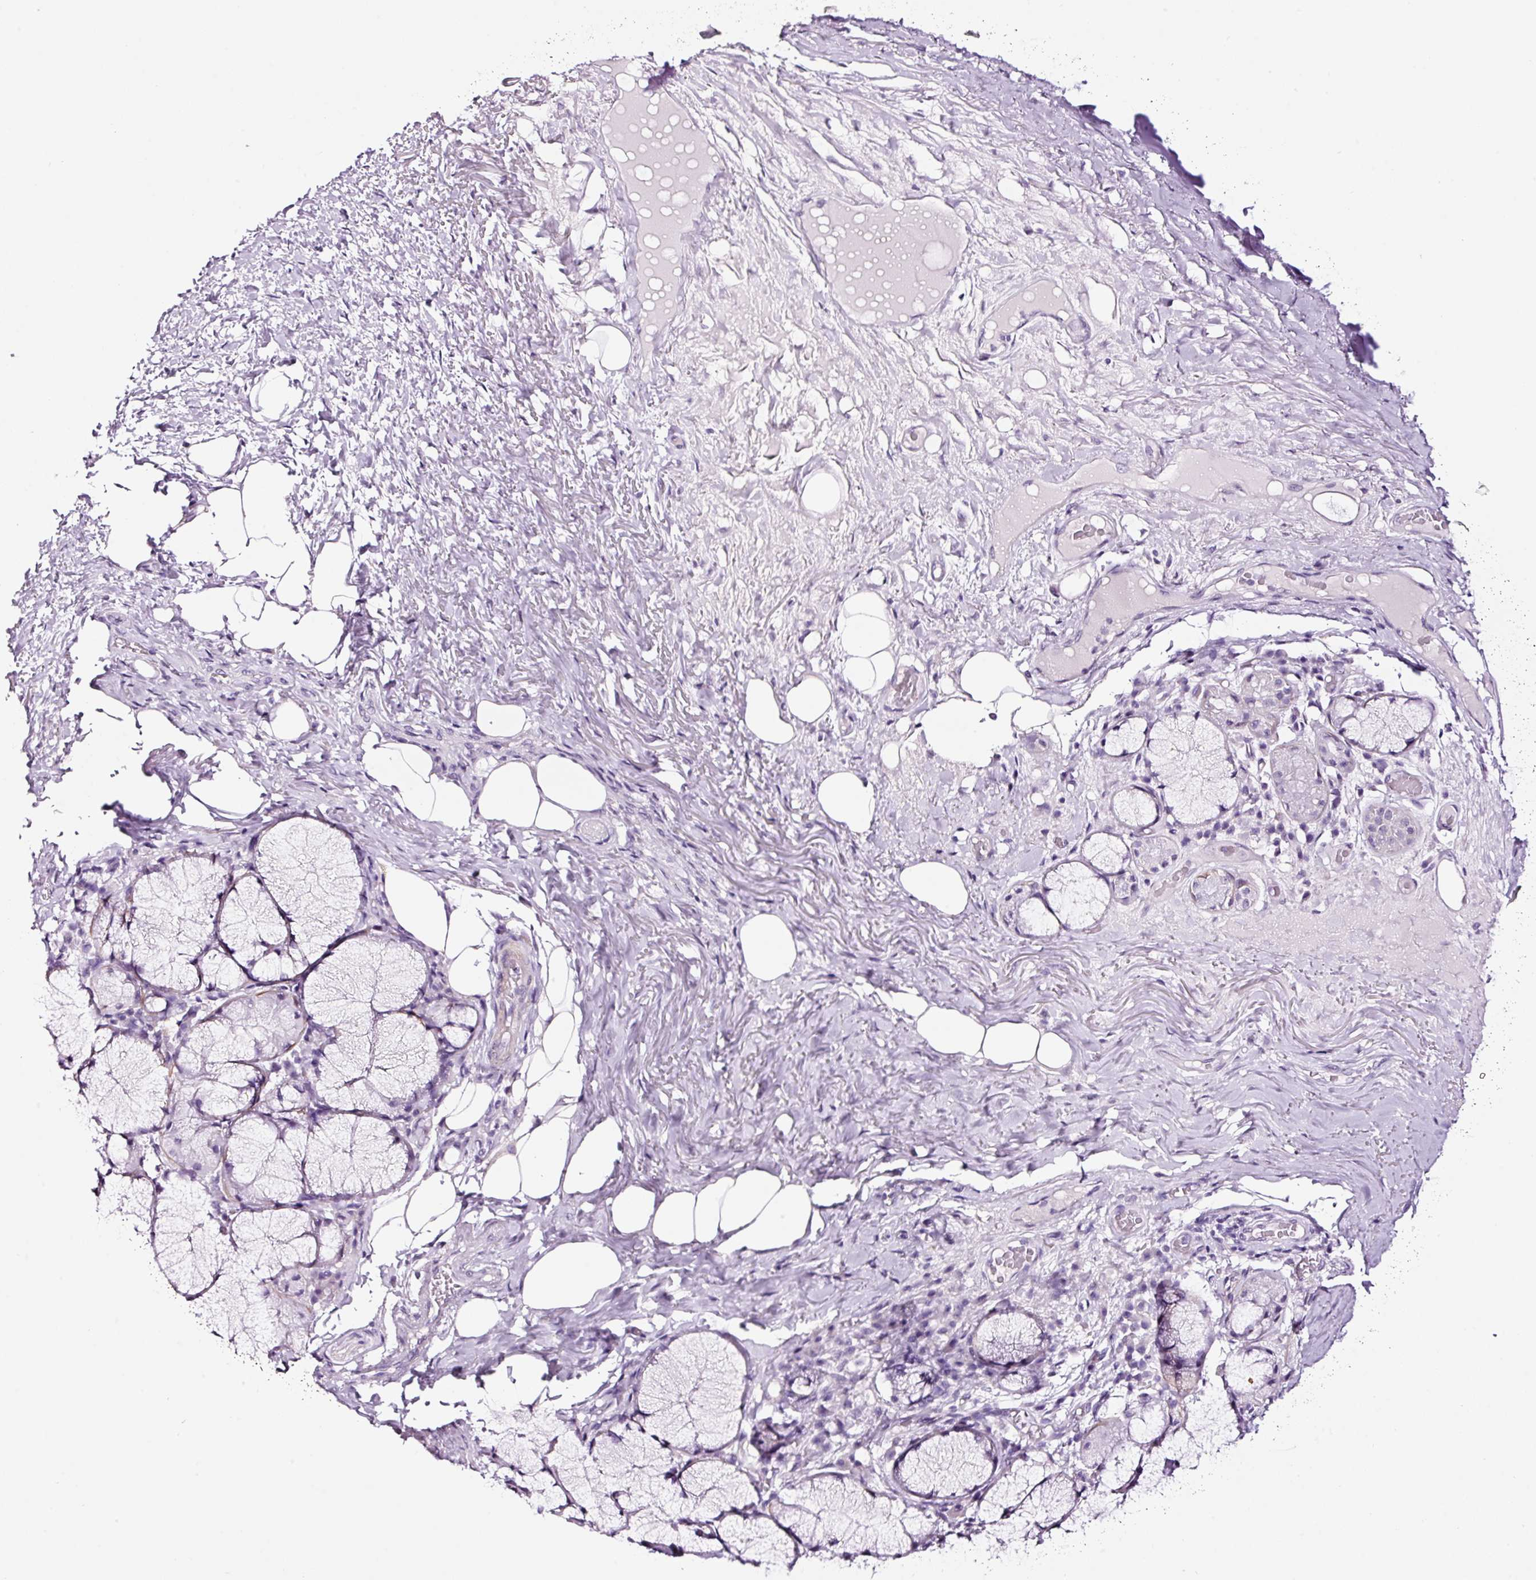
{"staining": {"intensity": "negative", "quantity": "none", "location": "none"}, "tissue": "adipose tissue", "cell_type": "Adipocytes", "image_type": "normal", "snomed": [{"axis": "morphology", "description": "Normal tissue, NOS"}, {"axis": "topography", "description": "Cartilage tissue"}, {"axis": "topography", "description": "Bronchus"}], "caption": "This is a histopathology image of immunohistochemistry (IHC) staining of normal adipose tissue, which shows no staining in adipocytes.", "gene": "RTF2", "patient": {"sex": "male", "age": 56}}